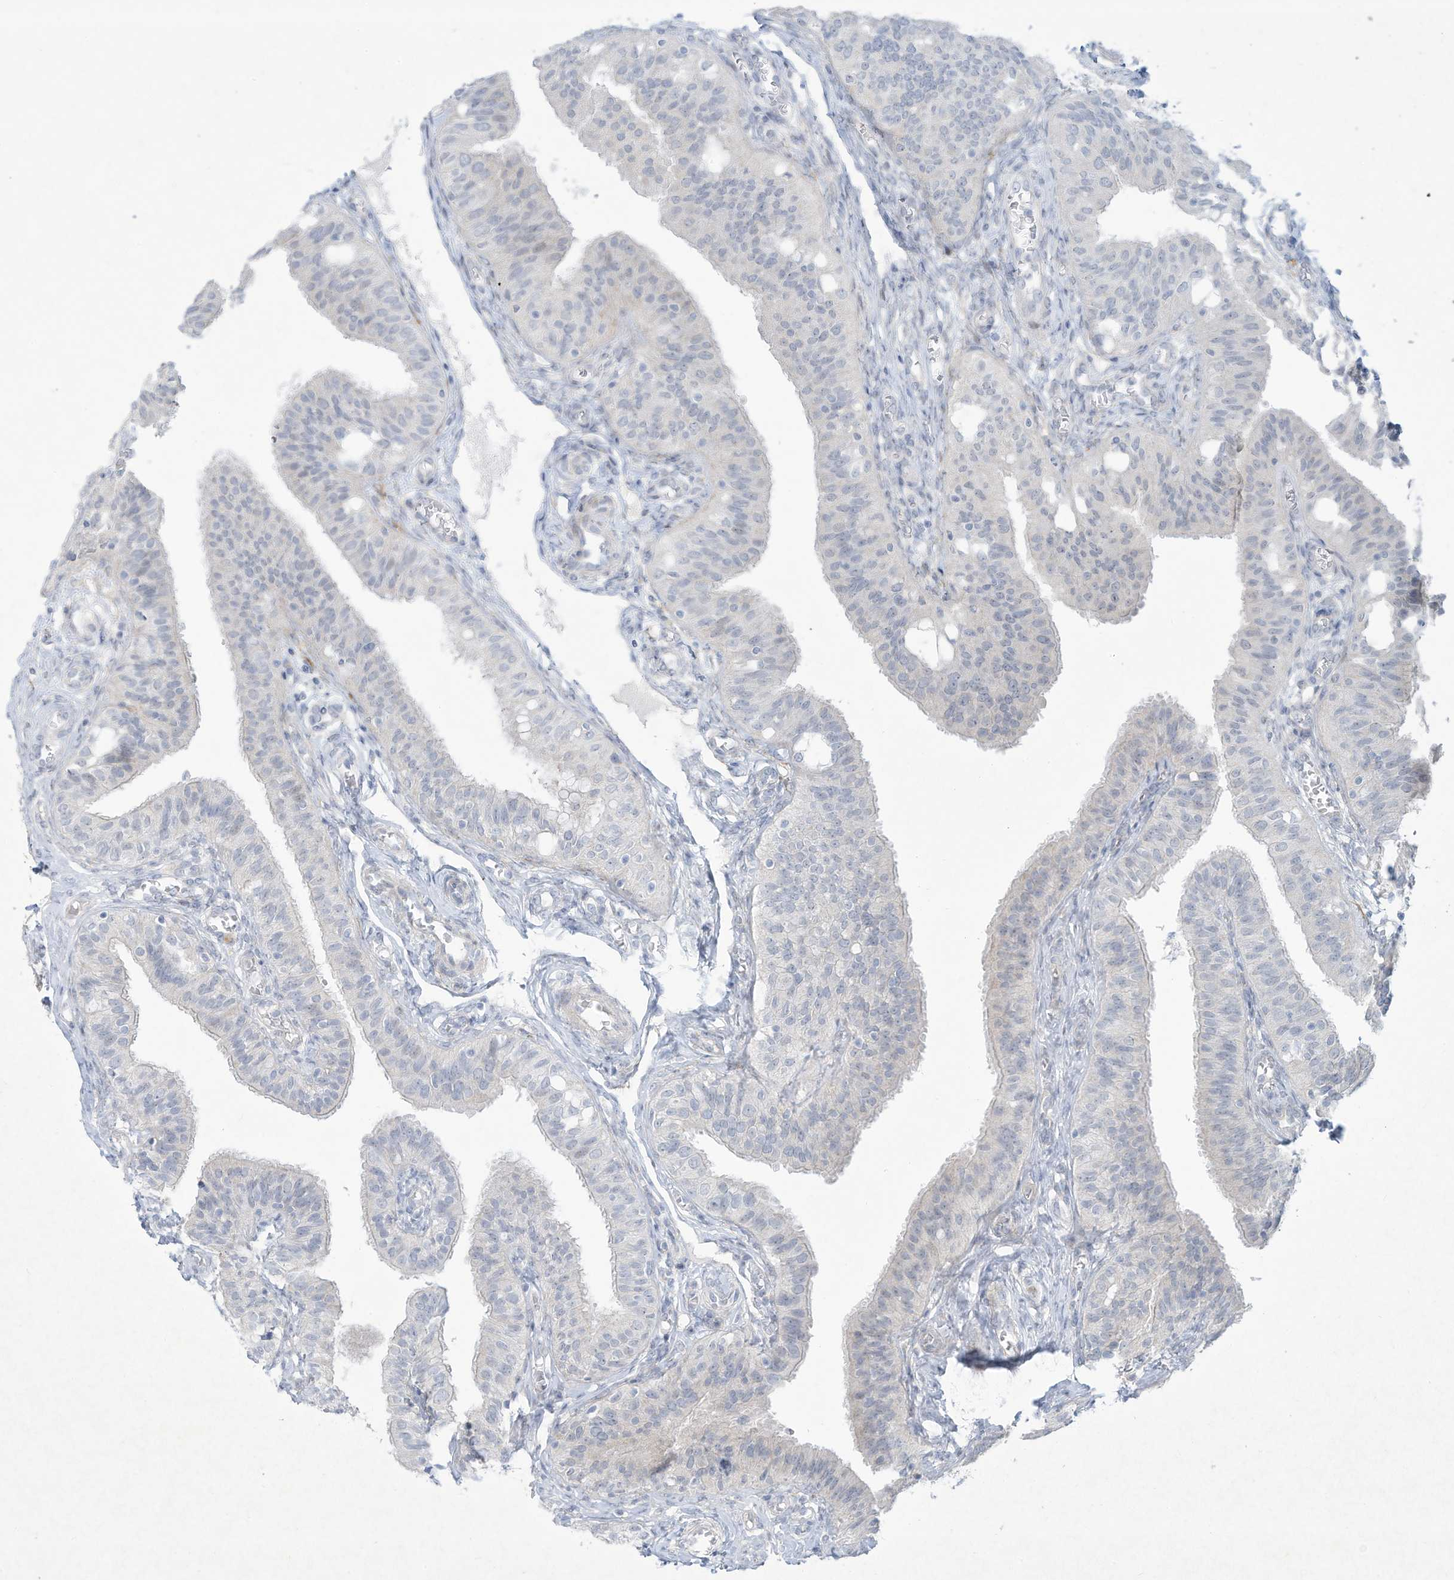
{"staining": {"intensity": "negative", "quantity": "none", "location": "none"}, "tissue": "fallopian tube", "cell_type": "Glandular cells", "image_type": "normal", "snomed": [{"axis": "morphology", "description": "Normal tissue, NOS"}, {"axis": "topography", "description": "Fallopian tube"}, {"axis": "topography", "description": "Ovary"}], "caption": "IHC of benign human fallopian tube demonstrates no staining in glandular cells.", "gene": "PAX6", "patient": {"sex": "female", "age": 42}}